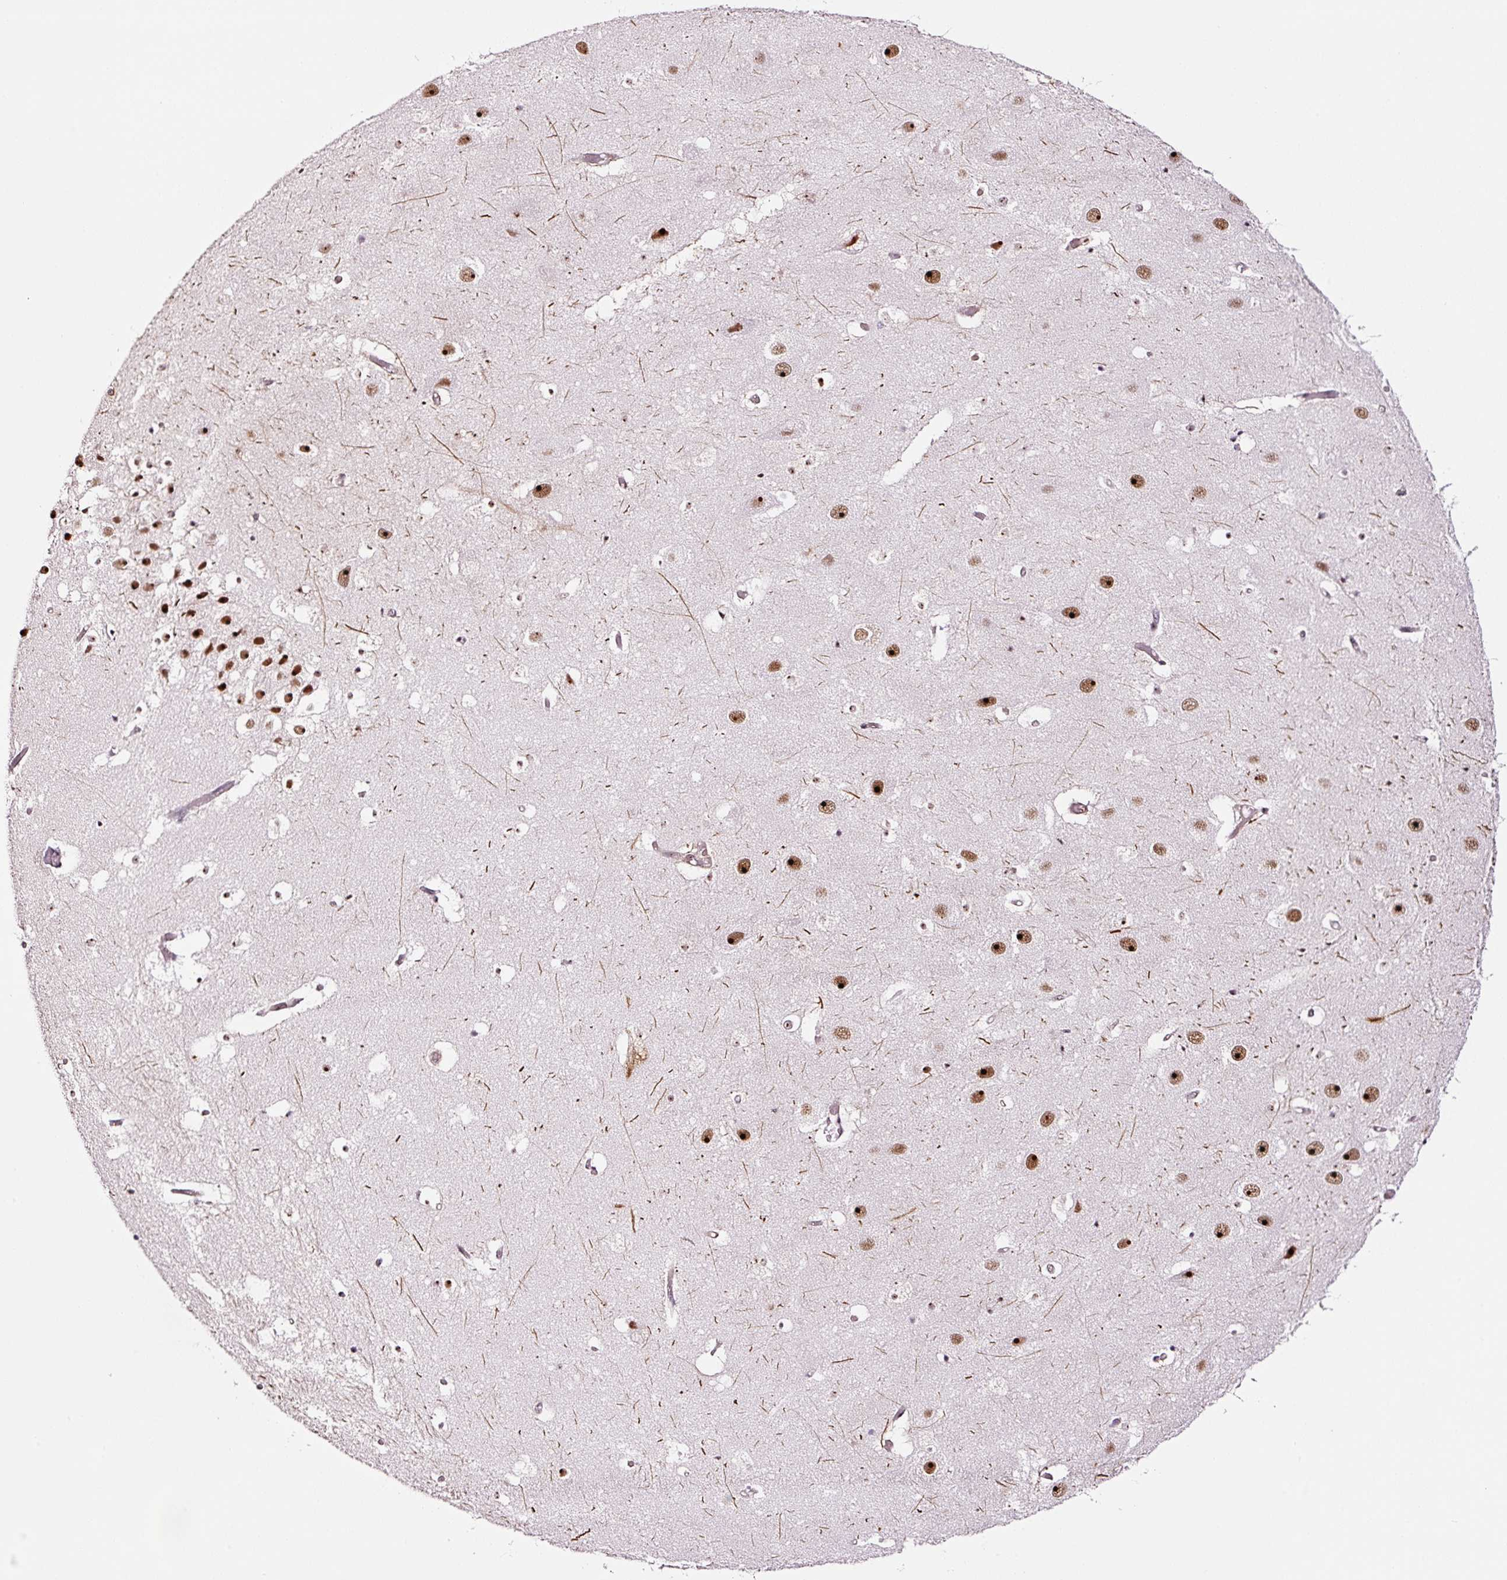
{"staining": {"intensity": "moderate", "quantity": "25%-75%", "location": "nuclear"}, "tissue": "hippocampus", "cell_type": "Glial cells", "image_type": "normal", "snomed": [{"axis": "morphology", "description": "Normal tissue, NOS"}, {"axis": "topography", "description": "Hippocampus"}], "caption": "DAB (3,3'-diaminobenzidine) immunohistochemical staining of normal hippocampus exhibits moderate nuclear protein positivity in about 25%-75% of glial cells. The staining is performed using DAB brown chromogen to label protein expression. The nuclei are counter-stained blue using hematoxylin.", "gene": "GNL3", "patient": {"sex": "female", "age": 52}}